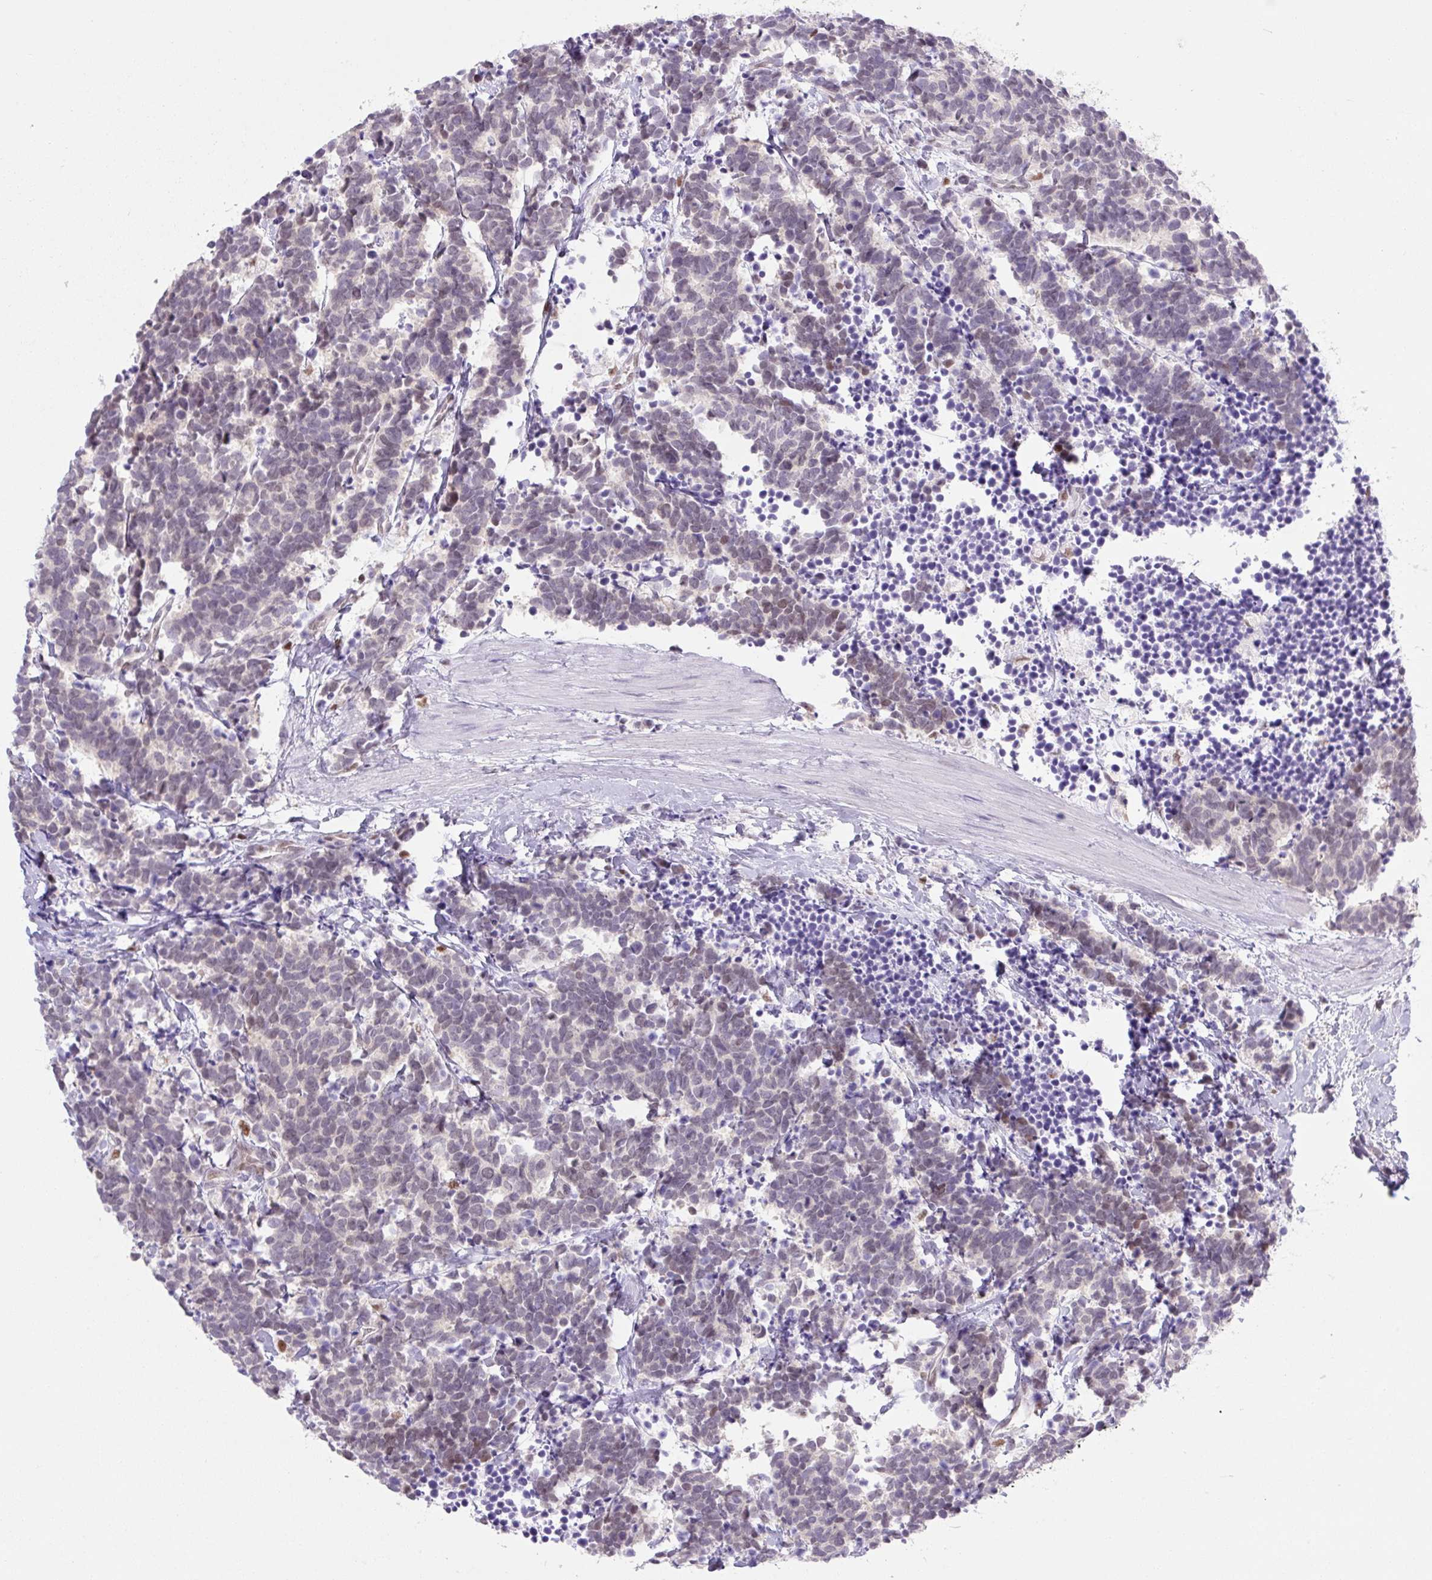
{"staining": {"intensity": "weak", "quantity": "<25%", "location": "nuclear"}, "tissue": "carcinoid", "cell_type": "Tumor cells", "image_type": "cancer", "snomed": [{"axis": "morphology", "description": "Carcinoma, NOS"}, {"axis": "morphology", "description": "Carcinoid, malignant, NOS"}, {"axis": "topography", "description": "Prostate"}], "caption": "Immunohistochemistry (IHC) histopathology image of human carcinoid stained for a protein (brown), which shows no positivity in tumor cells.", "gene": "TLE3", "patient": {"sex": "male", "age": 57}}